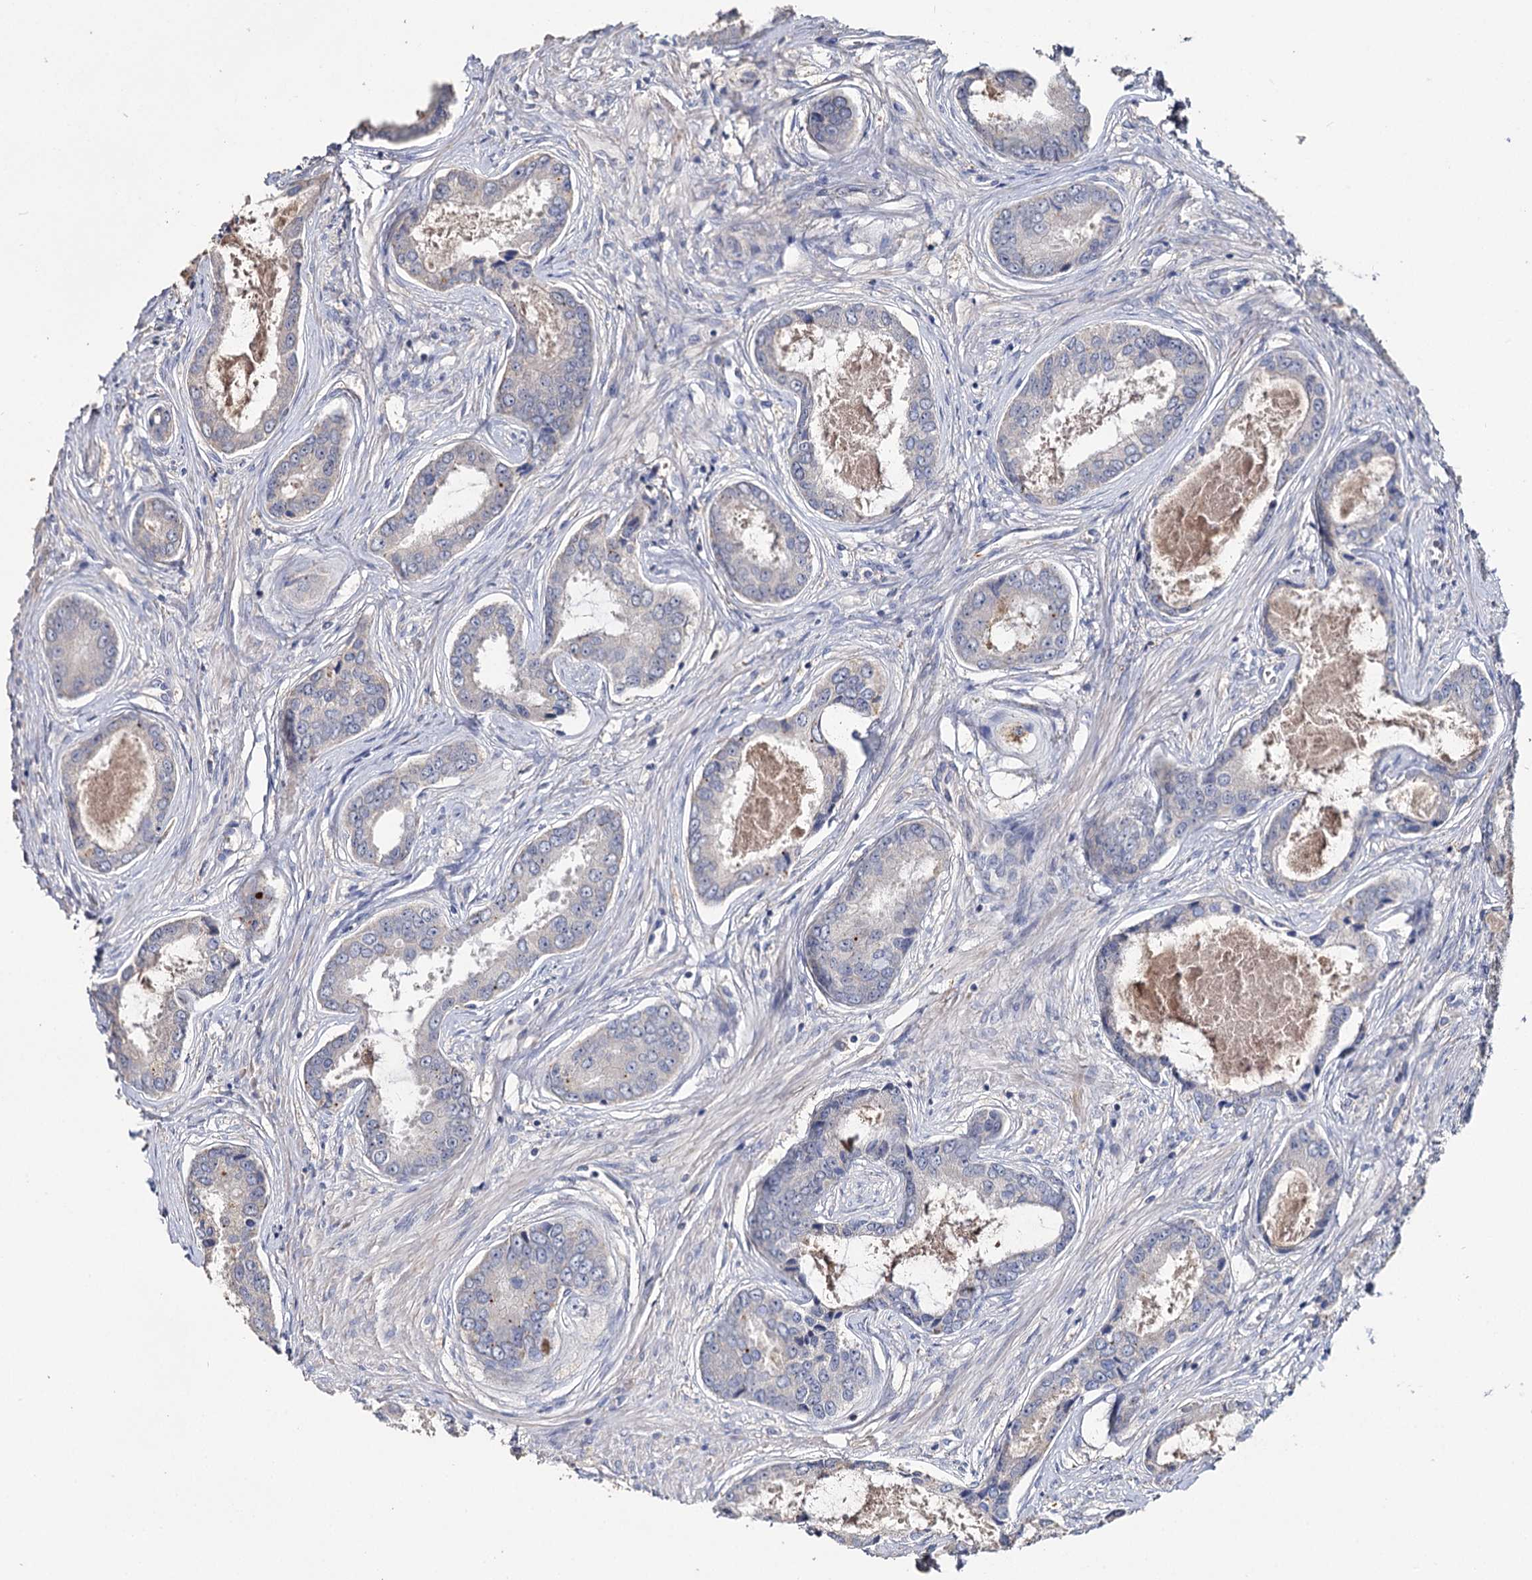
{"staining": {"intensity": "negative", "quantity": "none", "location": "none"}, "tissue": "prostate cancer", "cell_type": "Tumor cells", "image_type": "cancer", "snomed": [{"axis": "morphology", "description": "Adenocarcinoma, Low grade"}, {"axis": "topography", "description": "Prostate"}], "caption": "Human adenocarcinoma (low-grade) (prostate) stained for a protein using IHC shows no staining in tumor cells.", "gene": "DNAH6", "patient": {"sex": "male", "age": 68}}